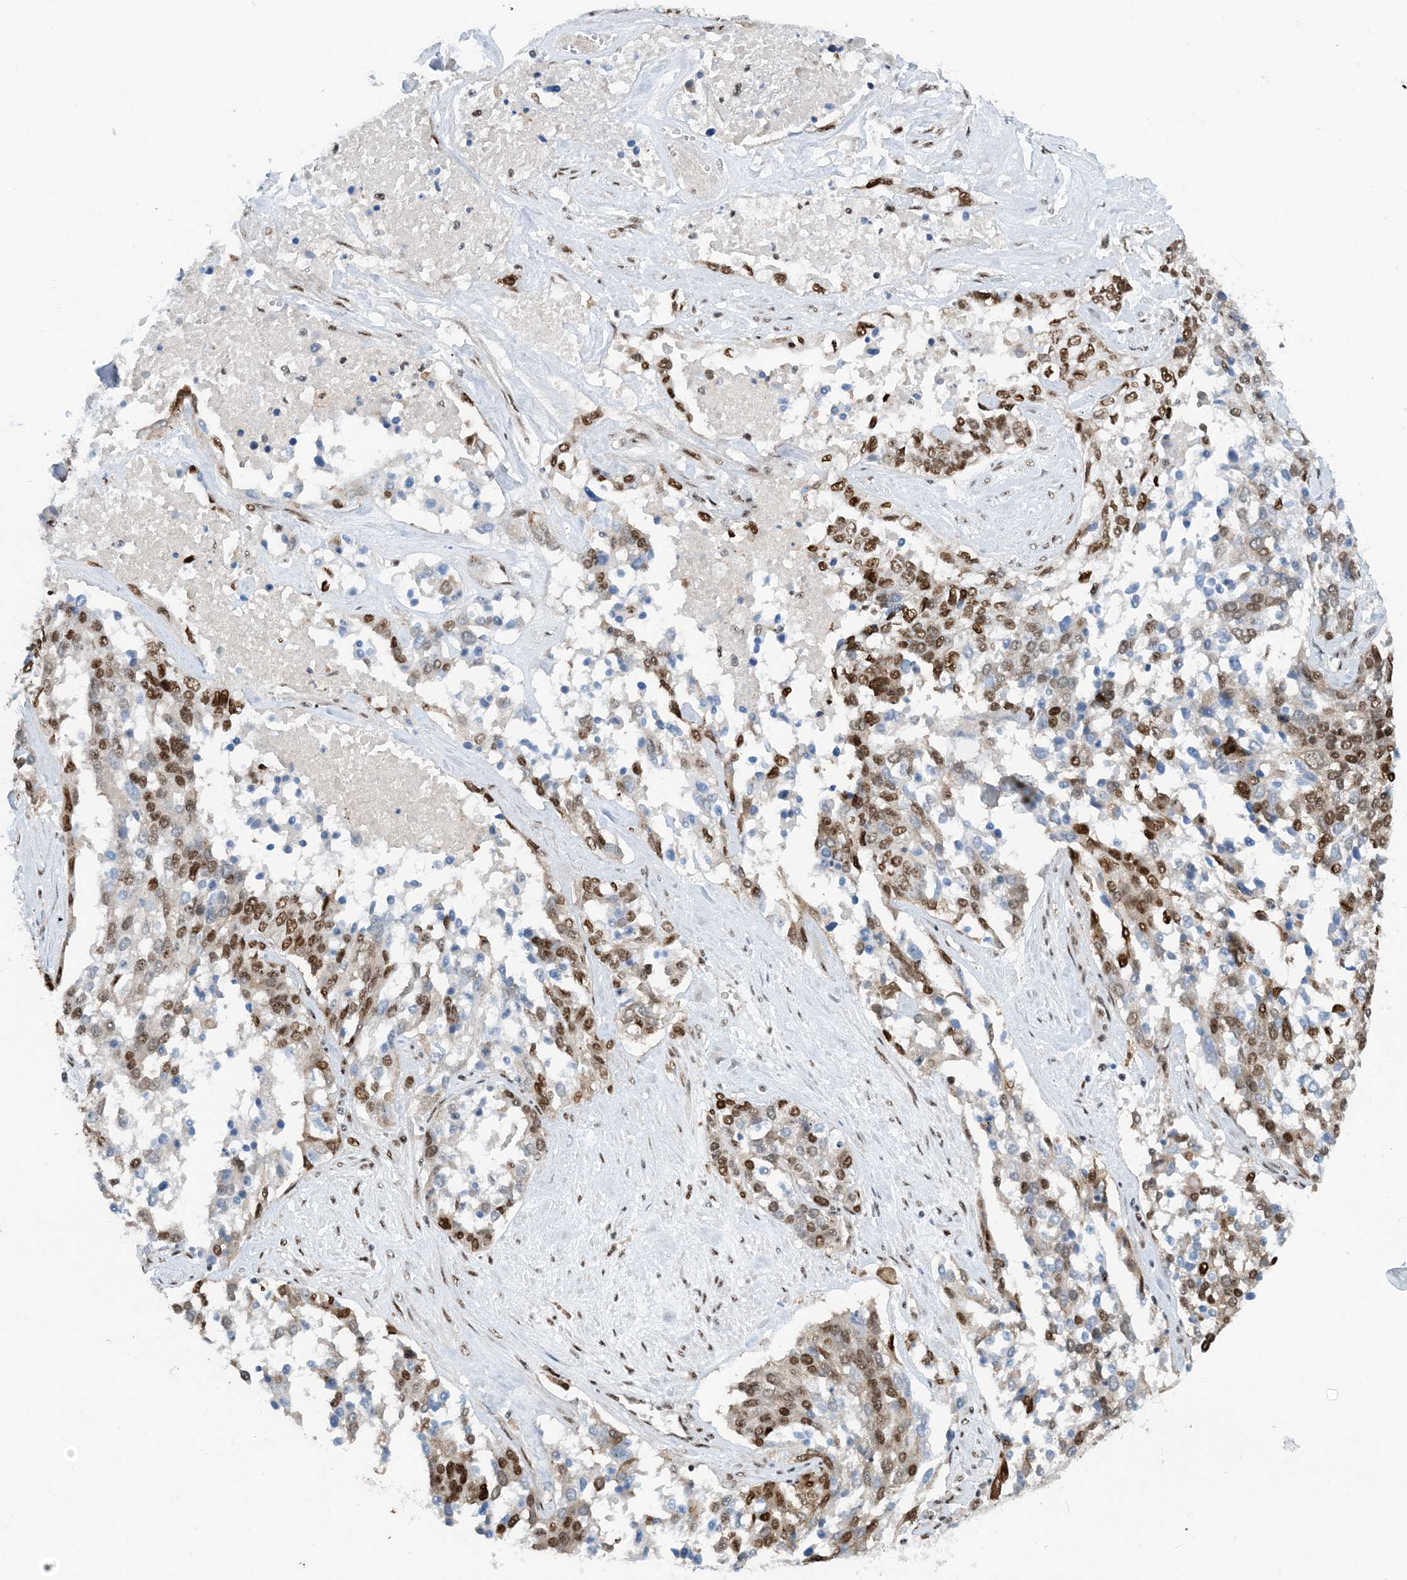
{"staining": {"intensity": "moderate", "quantity": "<25%", "location": "nuclear"}, "tissue": "ovarian cancer", "cell_type": "Tumor cells", "image_type": "cancer", "snomed": [{"axis": "morphology", "description": "Cystadenocarcinoma, serous, NOS"}, {"axis": "topography", "description": "Ovary"}], "caption": "Immunohistochemical staining of ovarian cancer displays low levels of moderate nuclear protein expression in approximately <25% of tumor cells. Immunohistochemistry stains the protein of interest in brown and the nuclei are stained blue.", "gene": "HEMK1", "patient": {"sex": "female", "age": 44}}